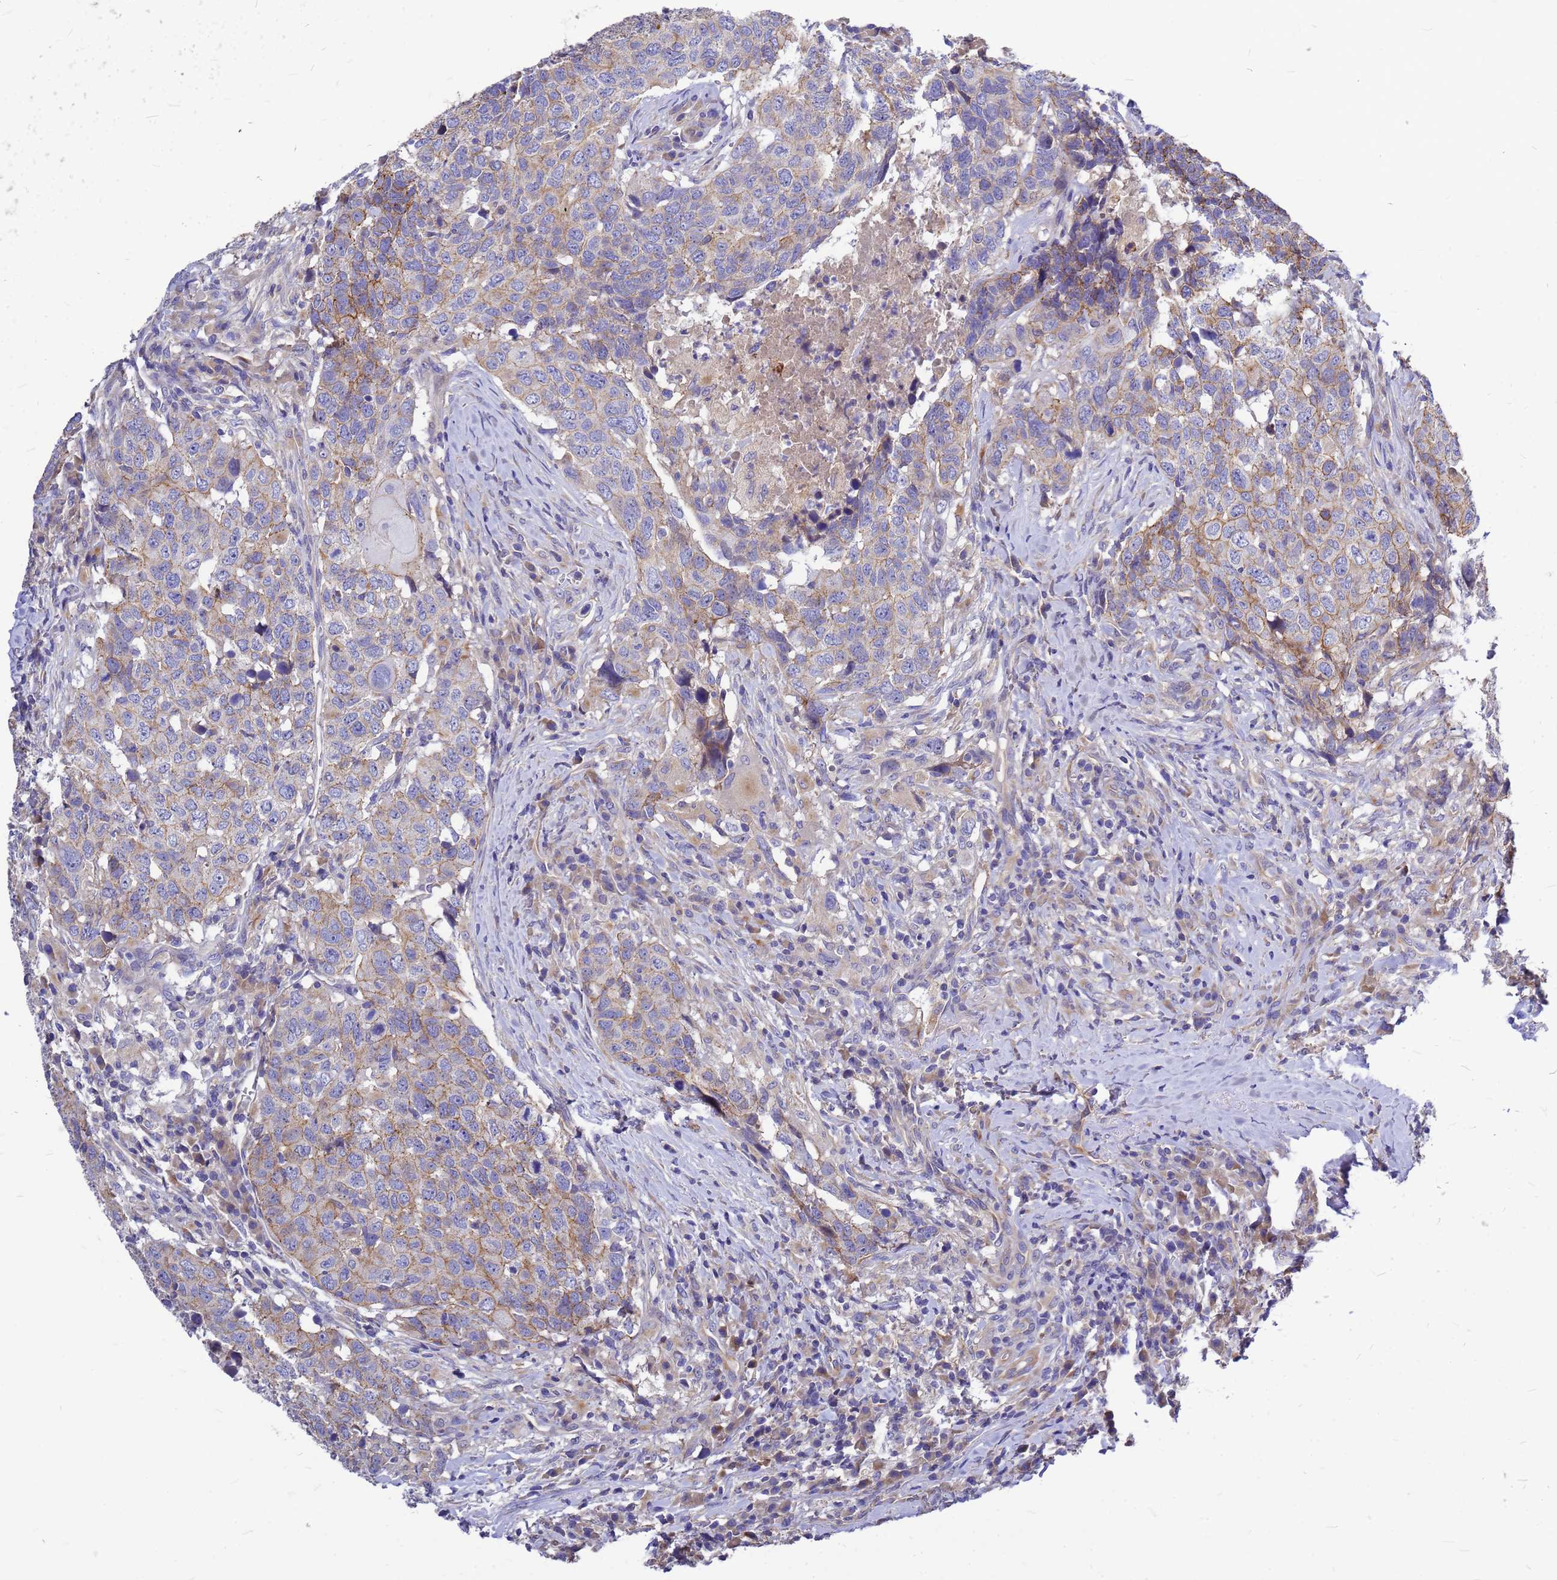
{"staining": {"intensity": "moderate", "quantity": "25%-75%", "location": "cytoplasmic/membranous"}, "tissue": "head and neck cancer", "cell_type": "Tumor cells", "image_type": "cancer", "snomed": [{"axis": "morphology", "description": "Squamous cell carcinoma, NOS"}, {"axis": "topography", "description": "Head-Neck"}], "caption": "Immunohistochemistry histopathology image of neoplastic tissue: head and neck cancer stained using immunohistochemistry displays medium levels of moderate protein expression localized specifically in the cytoplasmic/membranous of tumor cells, appearing as a cytoplasmic/membranous brown color.", "gene": "FBXW5", "patient": {"sex": "male", "age": 66}}